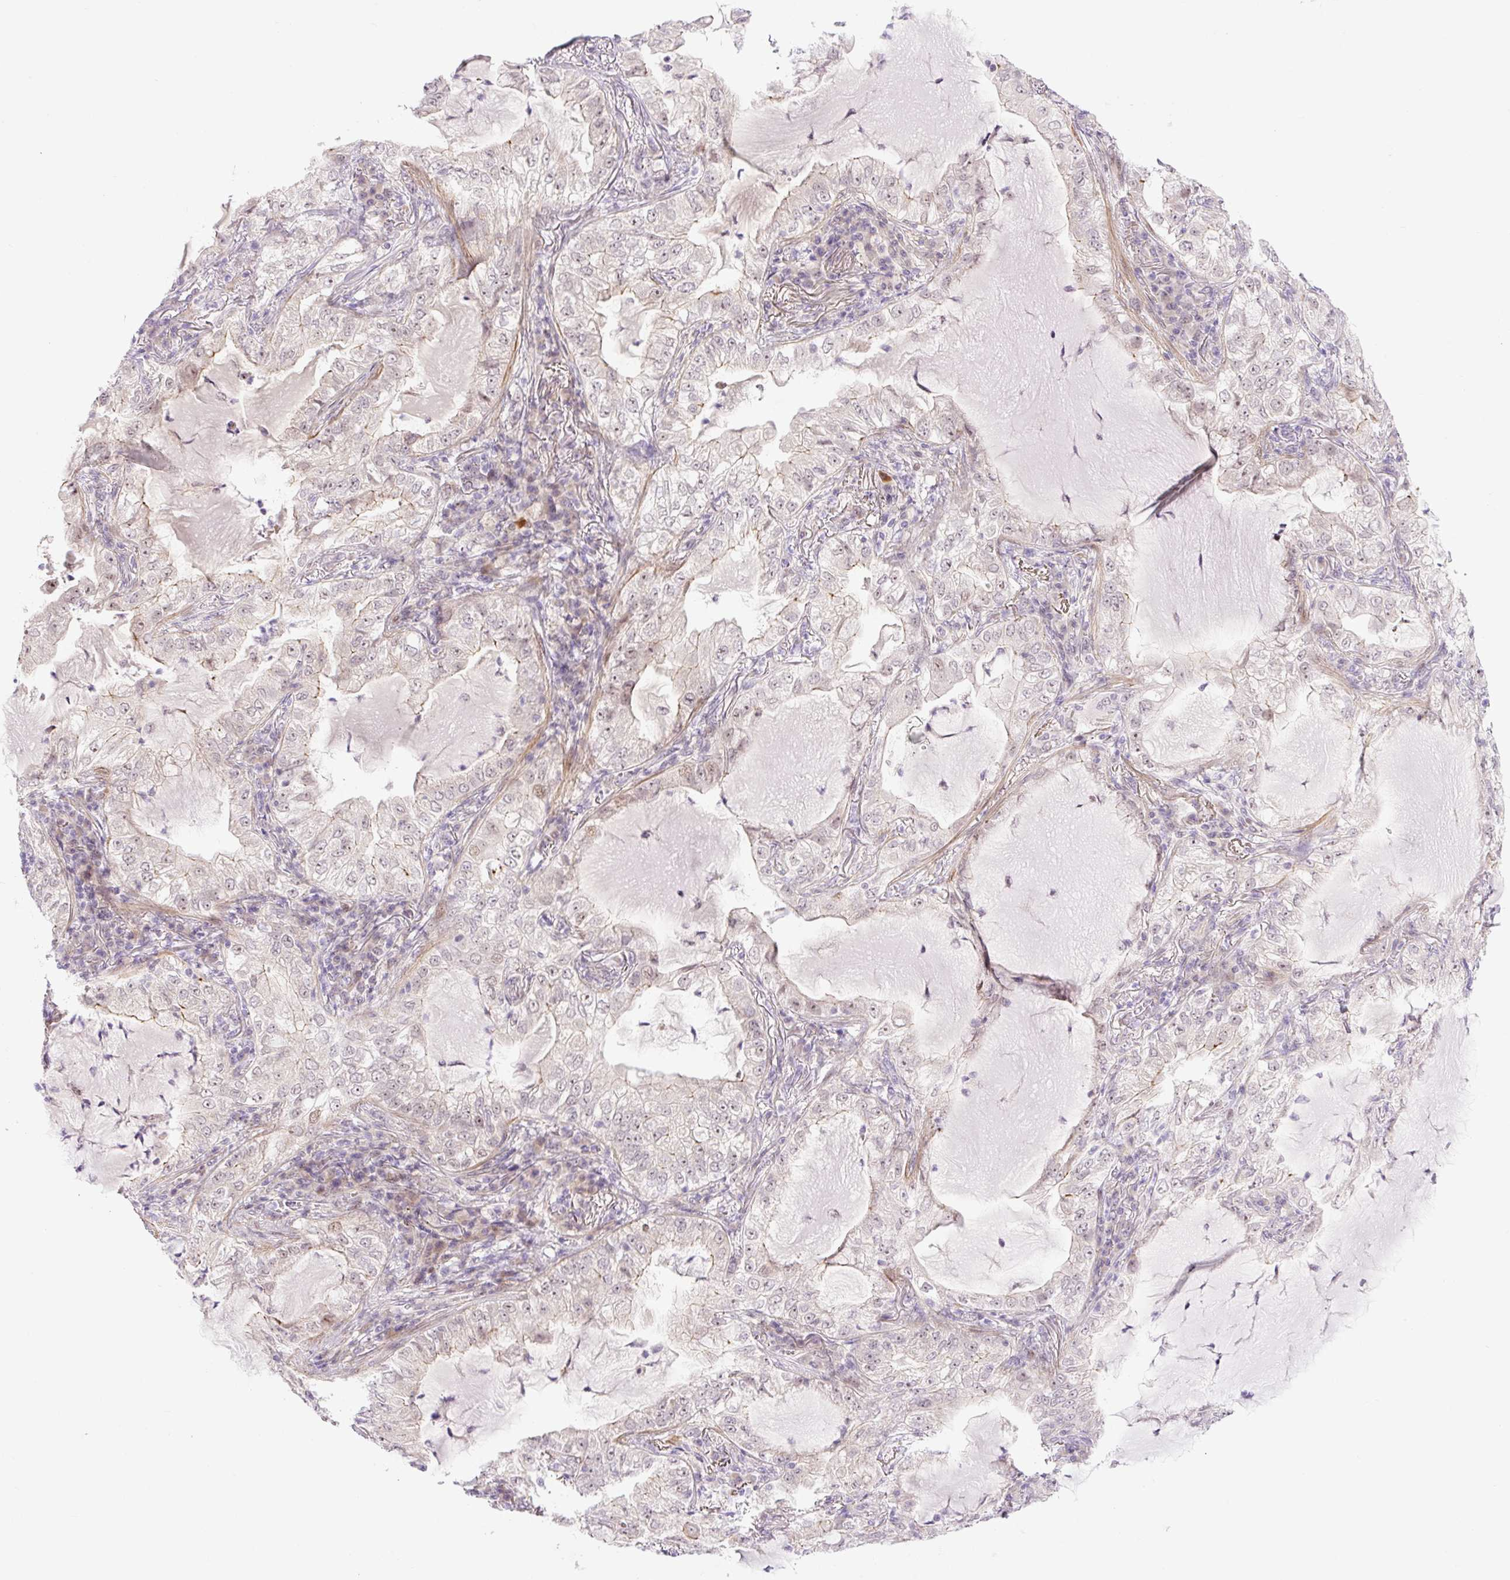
{"staining": {"intensity": "weak", "quantity": "25%-75%", "location": "nuclear"}, "tissue": "lung cancer", "cell_type": "Tumor cells", "image_type": "cancer", "snomed": [{"axis": "morphology", "description": "Adenocarcinoma, NOS"}, {"axis": "topography", "description": "Lung"}], "caption": "Immunohistochemical staining of human lung cancer (adenocarcinoma) demonstrates low levels of weak nuclear staining in approximately 25%-75% of tumor cells.", "gene": "ICE1", "patient": {"sex": "female", "age": 73}}